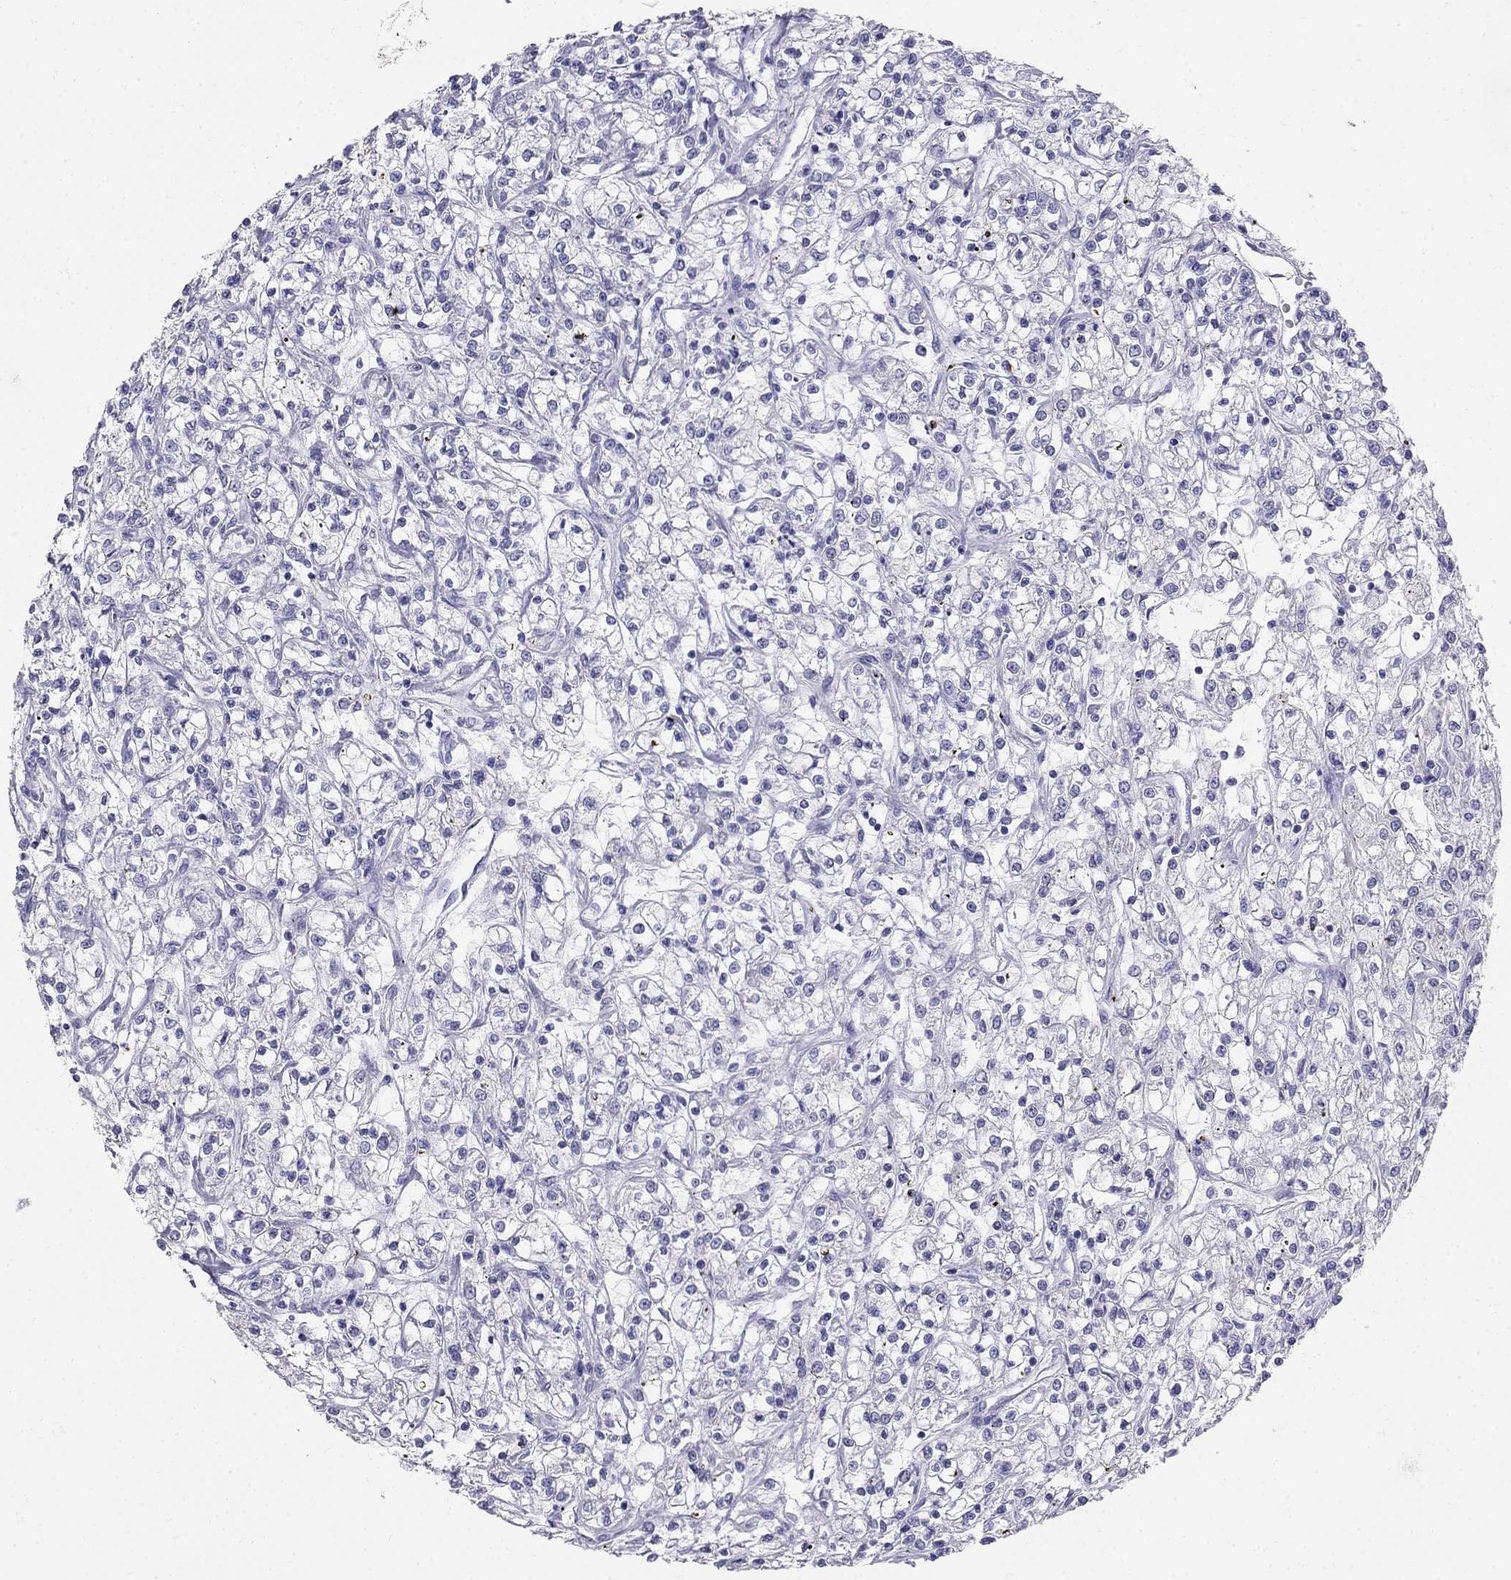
{"staining": {"intensity": "negative", "quantity": "none", "location": "none"}, "tissue": "renal cancer", "cell_type": "Tumor cells", "image_type": "cancer", "snomed": [{"axis": "morphology", "description": "Adenocarcinoma, NOS"}, {"axis": "topography", "description": "Kidney"}], "caption": "Tumor cells are negative for brown protein staining in renal cancer (adenocarcinoma).", "gene": "RFLNA", "patient": {"sex": "female", "age": 59}}